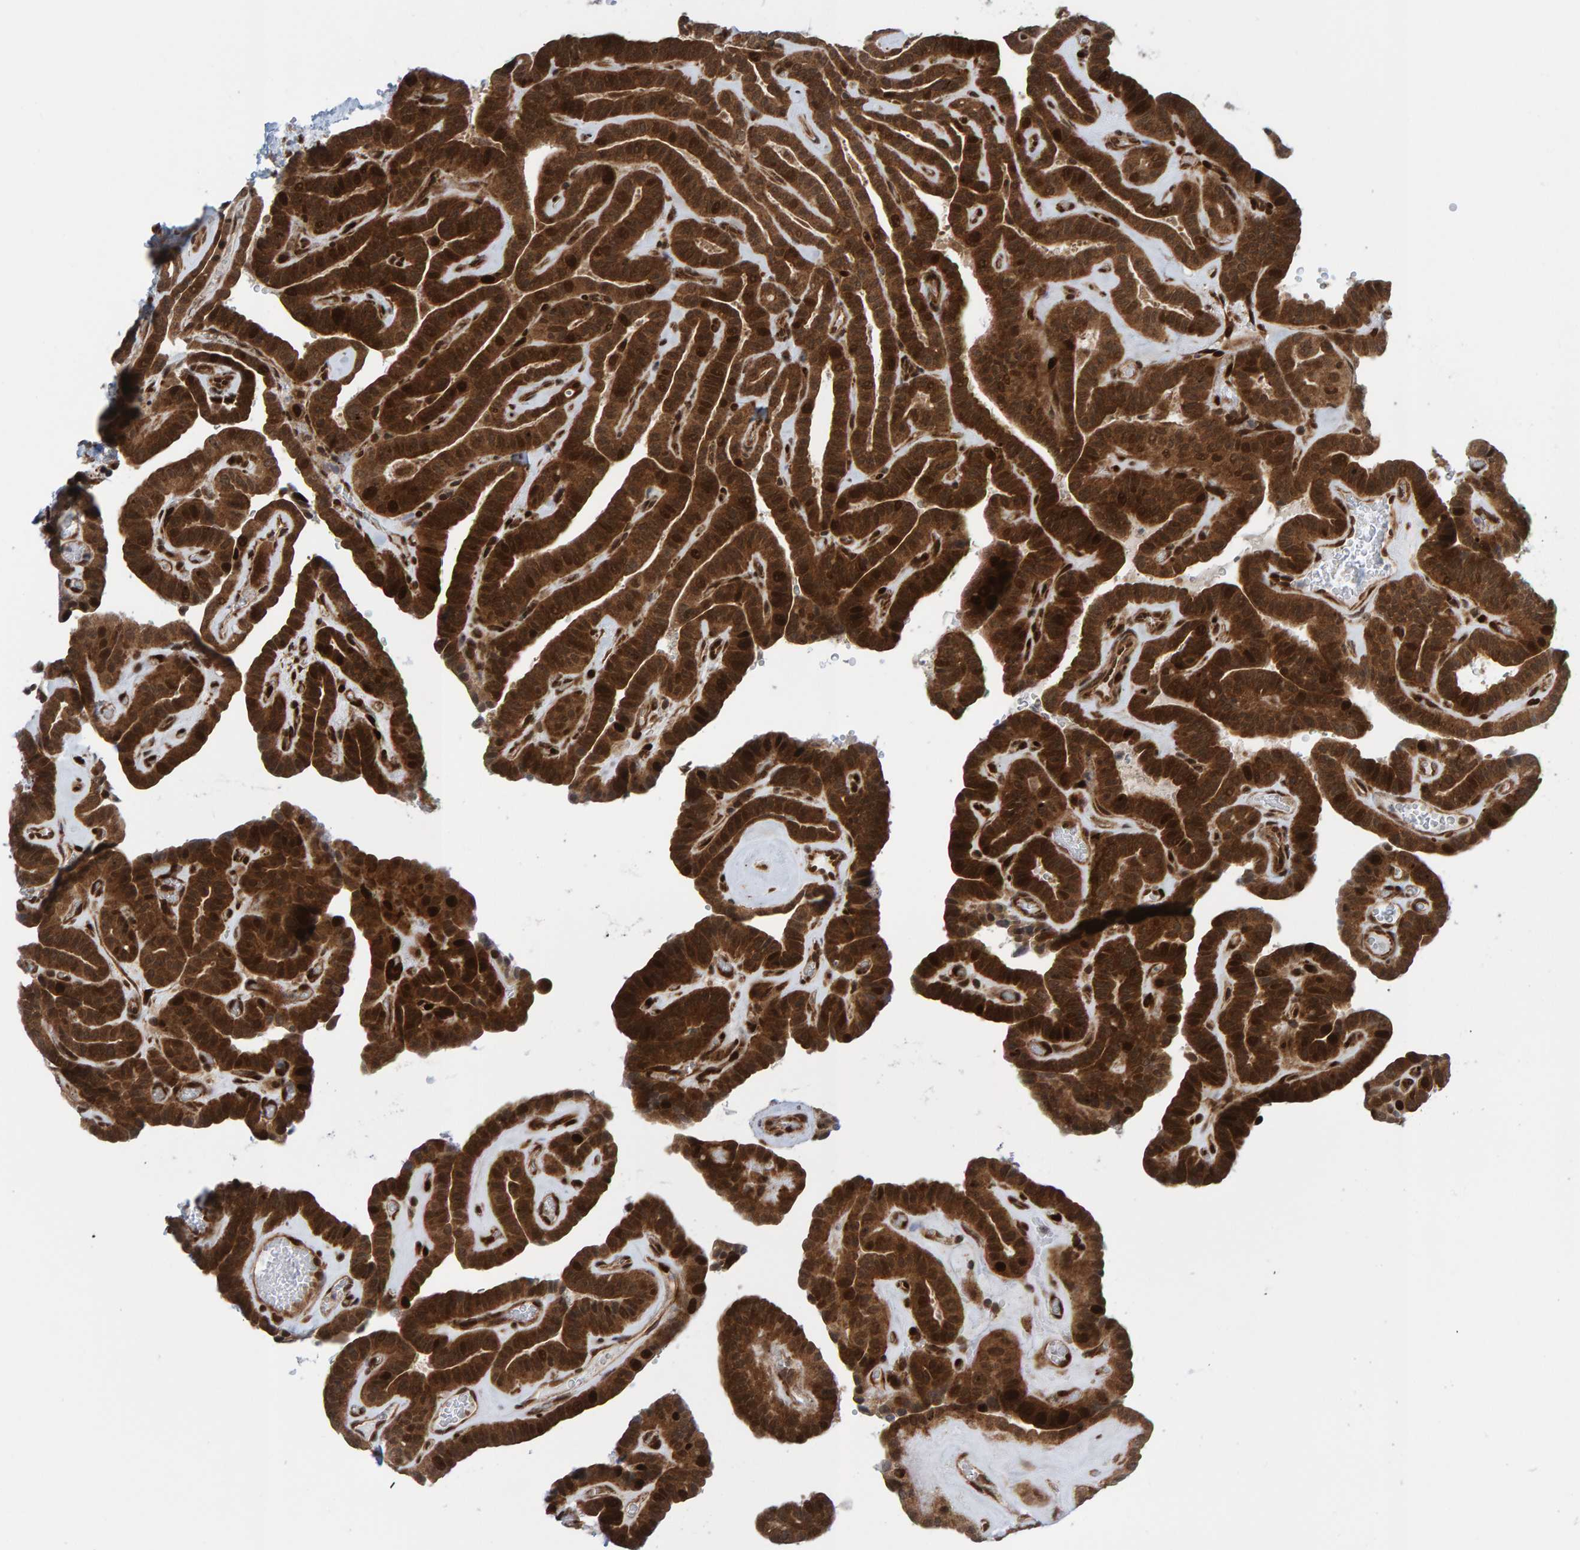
{"staining": {"intensity": "strong", "quantity": ">75%", "location": "cytoplasmic/membranous,nuclear"}, "tissue": "thyroid cancer", "cell_type": "Tumor cells", "image_type": "cancer", "snomed": [{"axis": "morphology", "description": "Papillary adenocarcinoma, NOS"}, {"axis": "topography", "description": "Thyroid gland"}], "caption": "Protein staining displays strong cytoplasmic/membranous and nuclear staining in approximately >75% of tumor cells in thyroid cancer. The staining was performed using DAB to visualize the protein expression in brown, while the nuclei were stained in blue with hematoxylin (Magnification: 20x).", "gene": "ZNF366", "patient": {"sex": "male", "age": 77}}